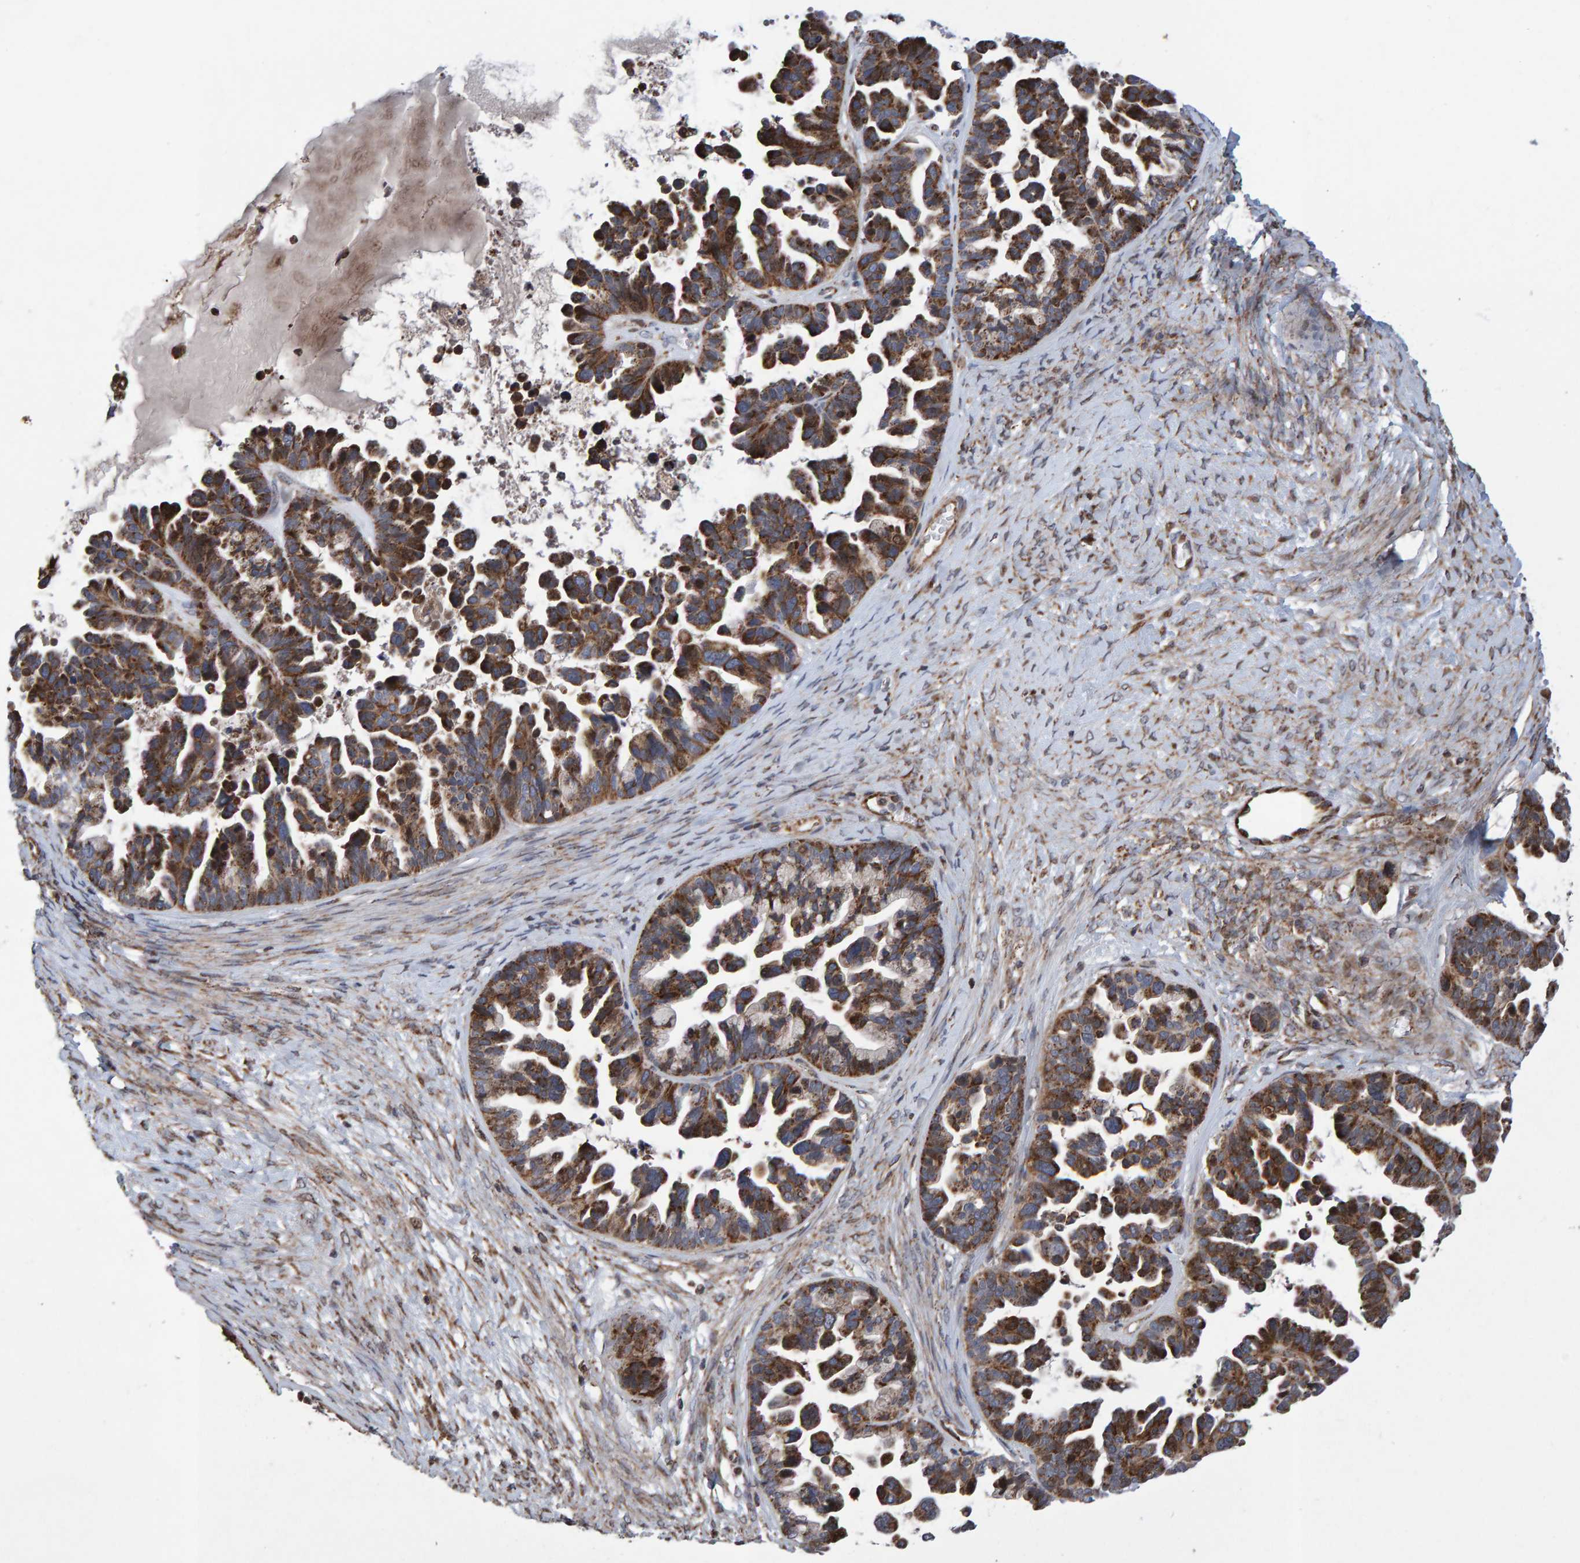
{"staining": {"intensity": "strong", "quantity": ">75%", "location": "cytoplasmic/membranous"}, "tissue": "ovarian cancer", "cell_type": "Tumor cells", "image_type": "cancer", "snomed": [{"axis": "morphology", "description": "Cystadenocarcinoma, serous, NOS"}, {"axis": "topography", "description": "Ovary"}], "caption": "High-magnification brightfield microscopy of ovarian cancer stained with DAB (brown) and counterstained with hematoxylin (blue). tumor cells exhibit strong cytoplasmic/membranous staining is identified in approximately>75% of cells.", "gene": "PECR", "patient": {"sex": "female", "age": 56}}